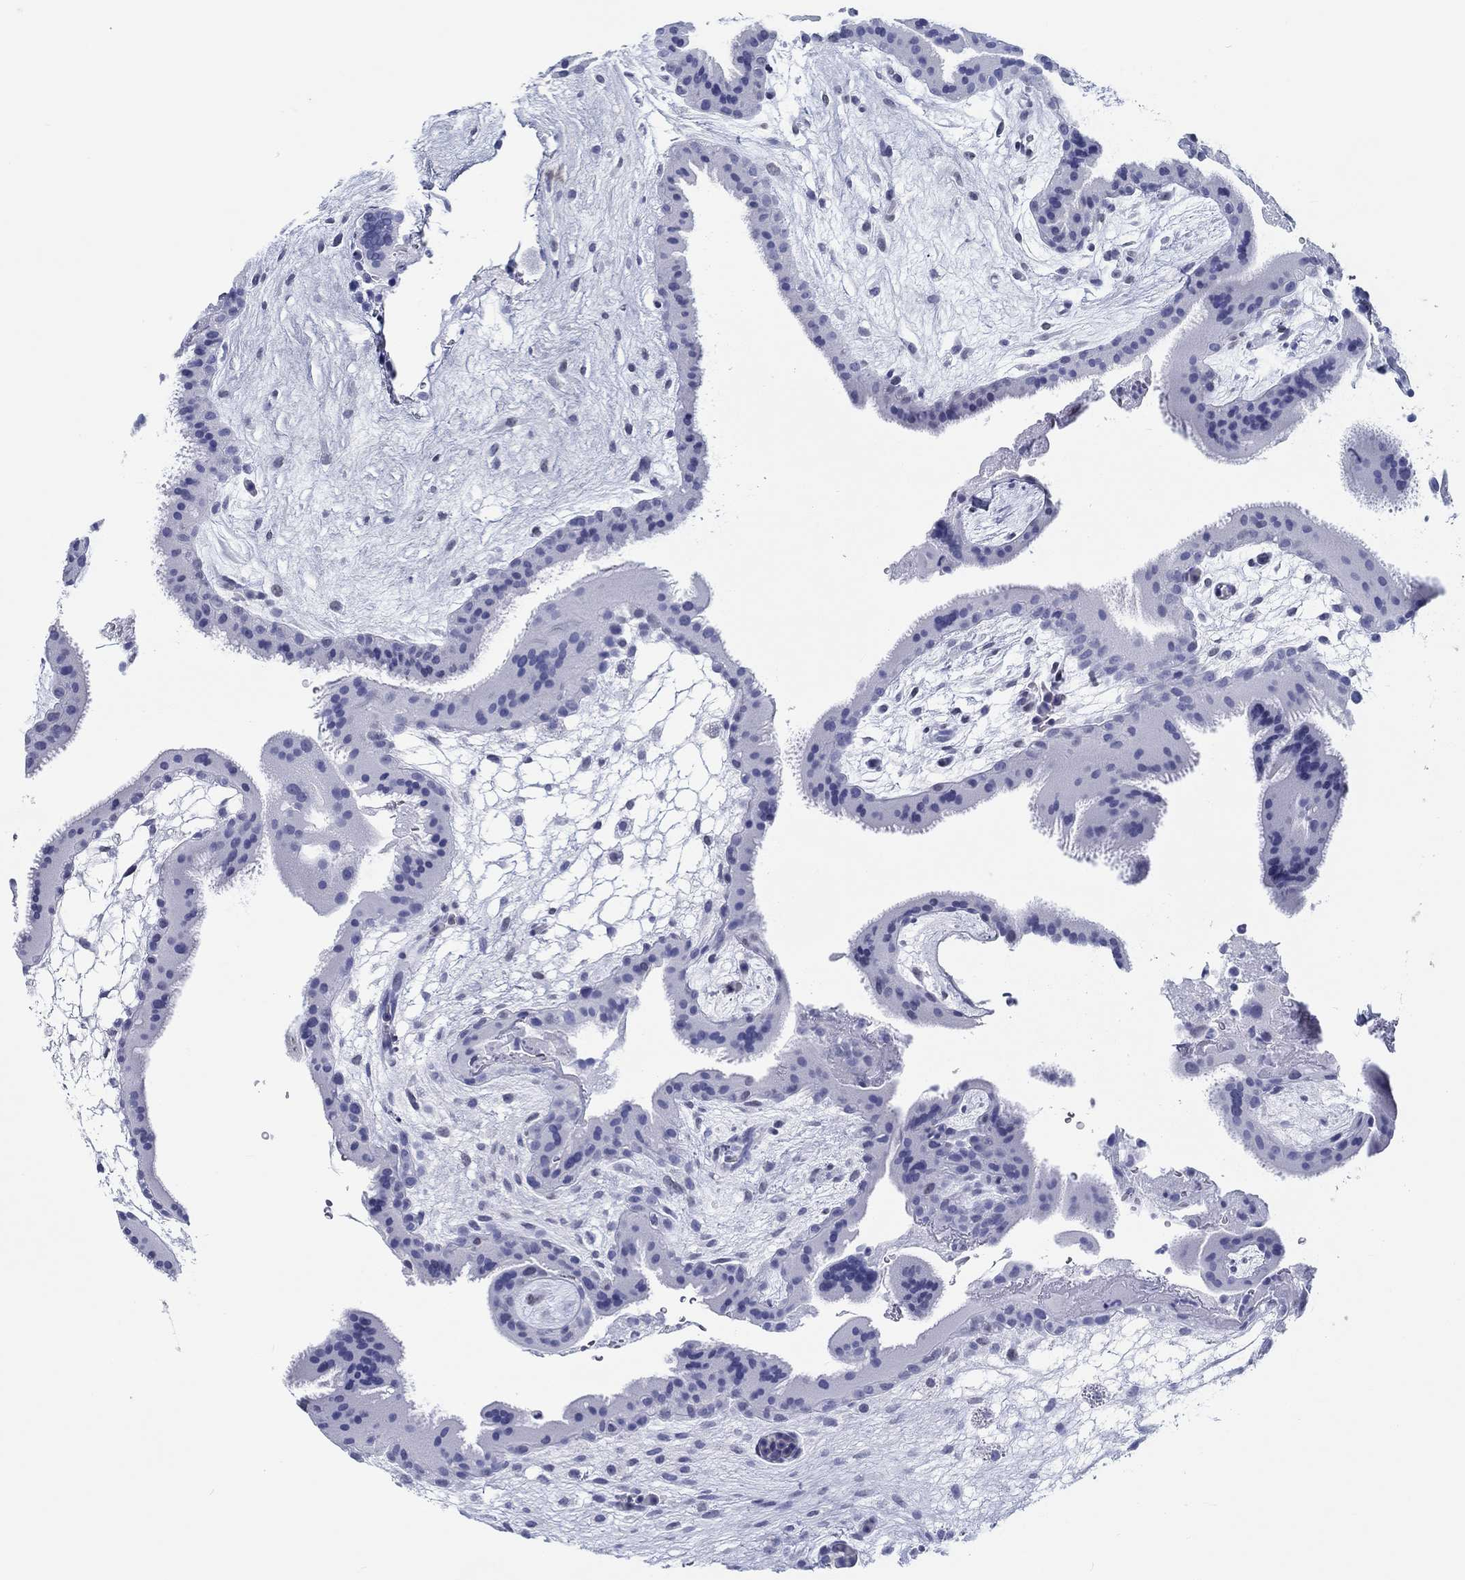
{"staining": {"intensity": "negative", "quantity": "none", "location": "none"}, "tissue": "placenta", "cell_type": "Decidual cells", "image_type": "normal", "snomed": [{"axis": "morphology", "description": "Normal tissue, NOS"}, {"axis": "topography", "description": "Placenta"}], "caption": "This is a photomicrograph of immunohistochemistry staining of normal placenta, which shows no staining in decidual cells.", "gene": "H1", "patient": {"sex": "female", "age": 19}}